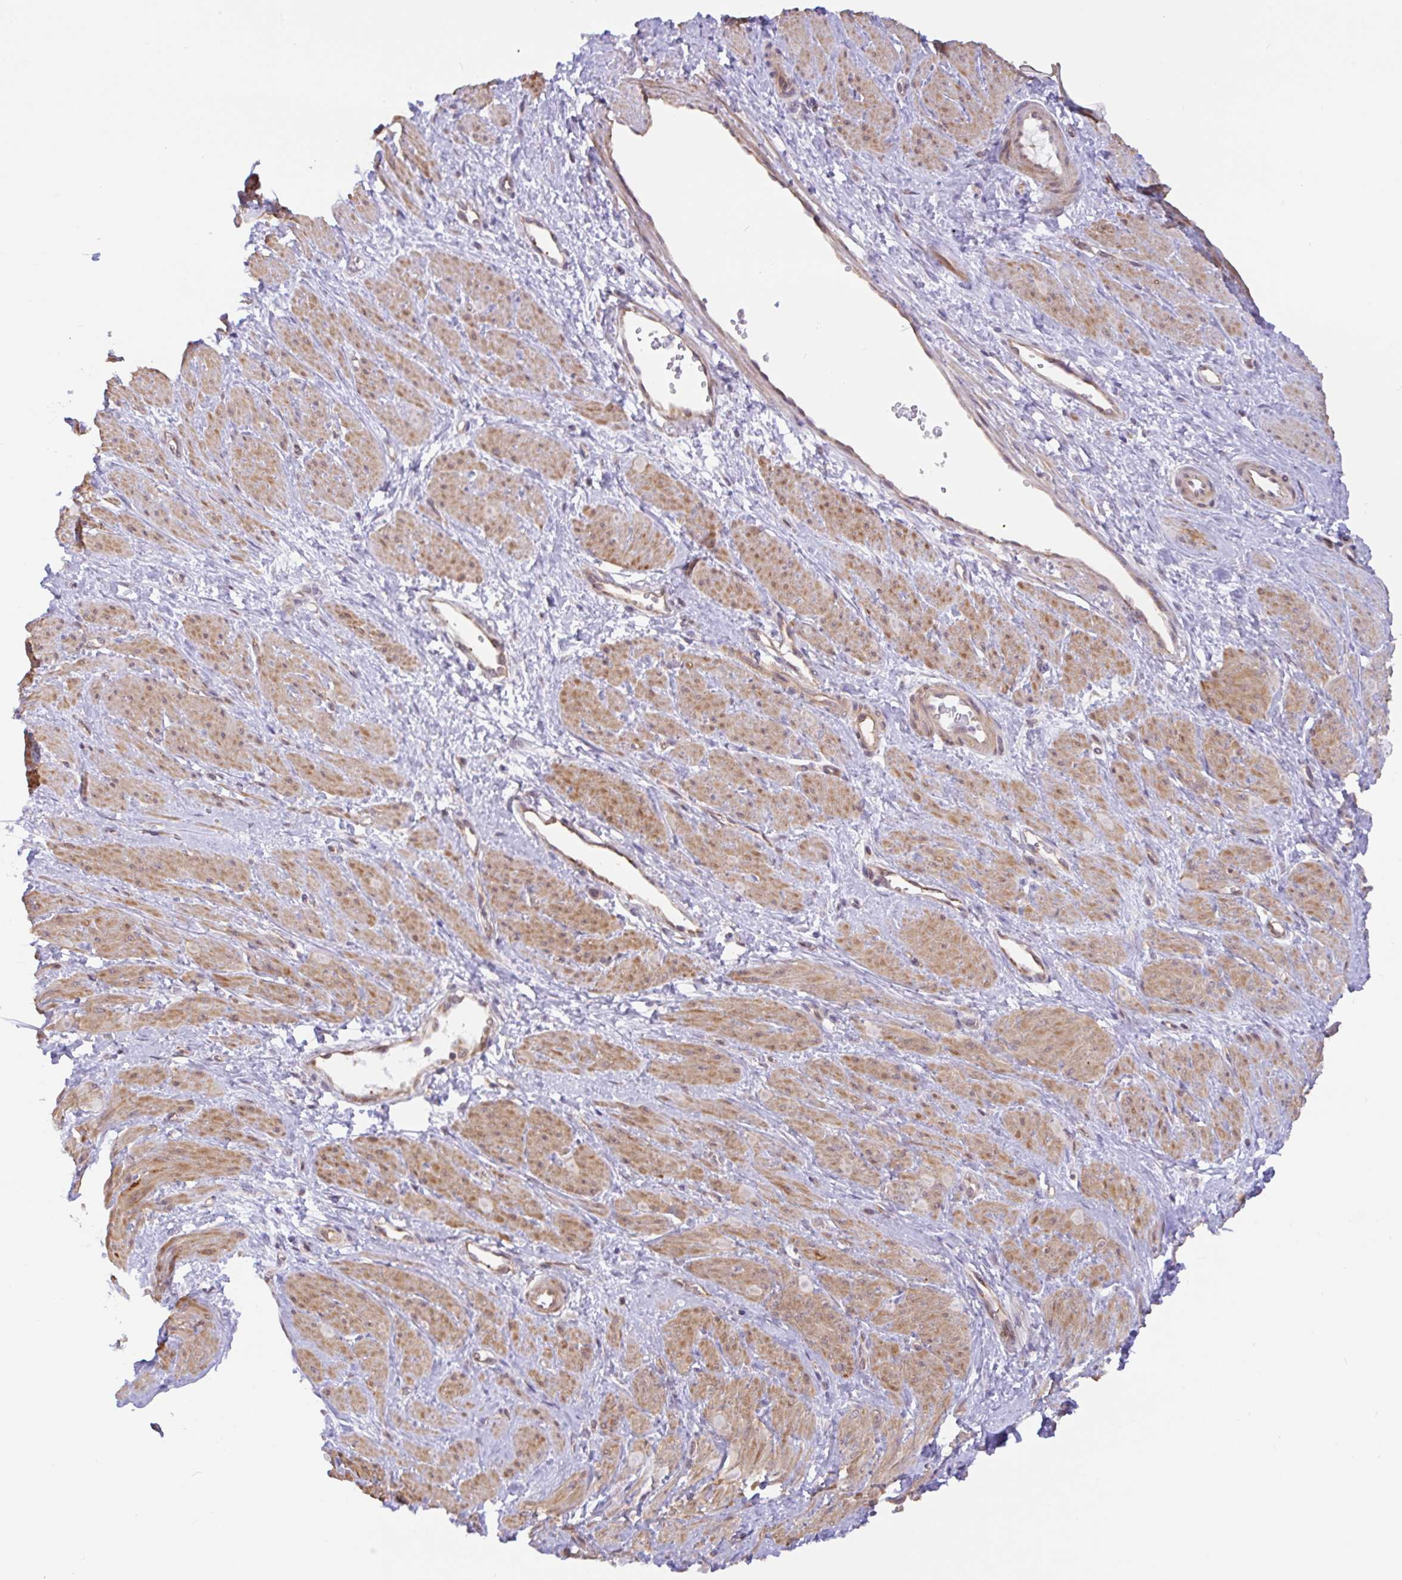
{"staining": {"intensity": "moderate", "quantity": "25%-75%", "location": "cytoplasmic/membranous"}, "tissue": "smooth muscle", "cell_type": "Smooth muscle cells", "image_type": "normal", "snomed": [{"axis": "morphology", "description": "Normal tissue, NOS"}, {"axis": "topography", "description": "Smooth muscle"}, {"axis": "topography", "description": "Uterus"}], "caption": "A high-resolution image shows immunohistochemistry staining of benign smooth muscle, which displays moderate cytoplasmic/membranous positivity in about 25%-75% of smooth muscle cells.", "gene": "DLEU7", "patient": {"sex": "female", "age": 39}}